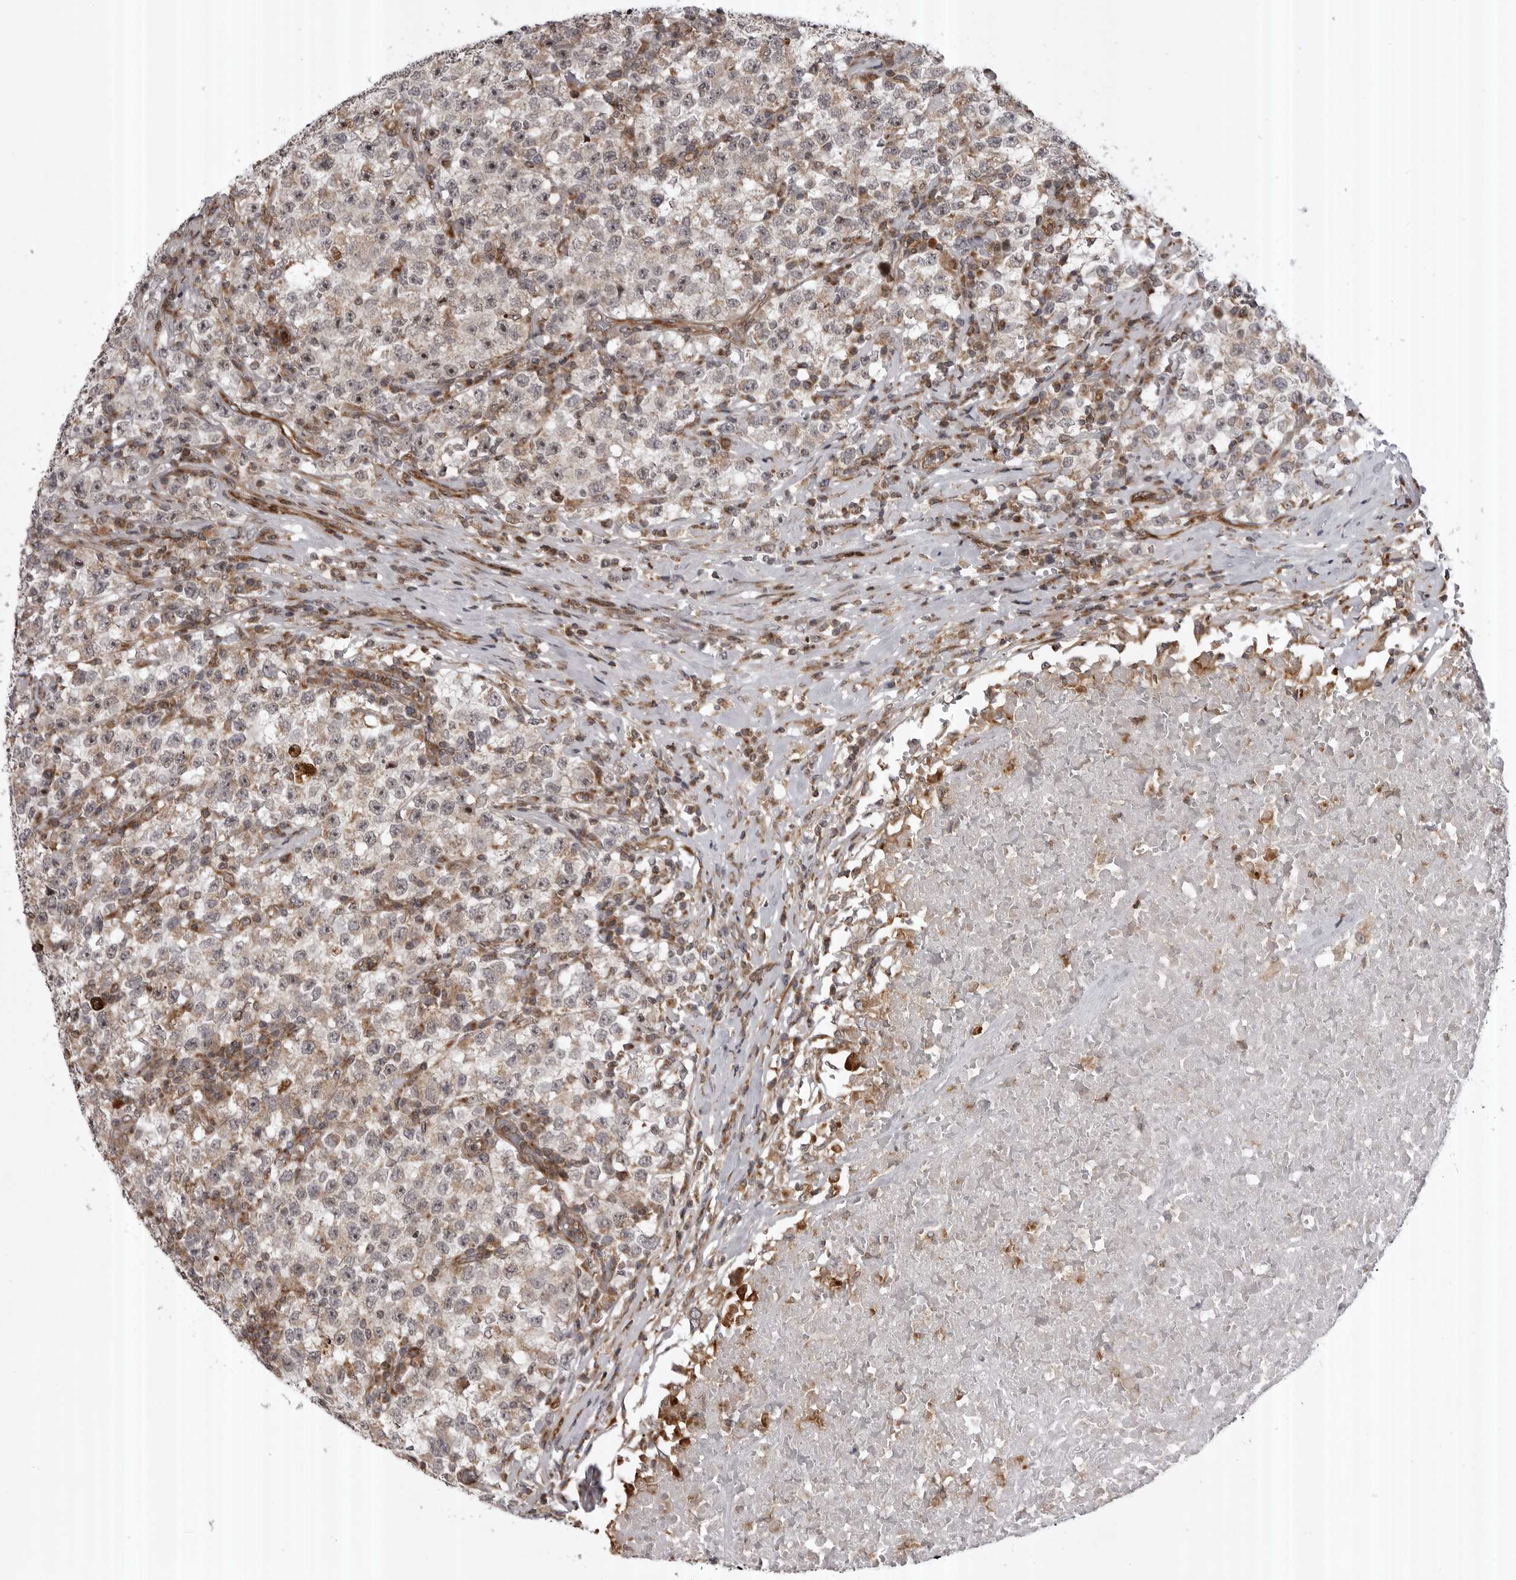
{"staining": {"intensity": "weak", "quantity": "<25%", "location": "cytoplasmic/membranous"}, "tissue": "testis cancer", "cell_type": "Tumor cells", "image_type": "cancer", "snomed": [{"axis": "morphology", "description": "Seminoma, NOS"}, {"axis": "topography", "description": "Testis"}], "caption": "This photomicrograph is of seminoma (testis) stained with immunohistochemistry to label a protein in brown with the nuclei are counter-stained blue. There is no positivity in tumor cells.", "gene": "ABL1", "patient": {"sex": "male", "age": 22}}